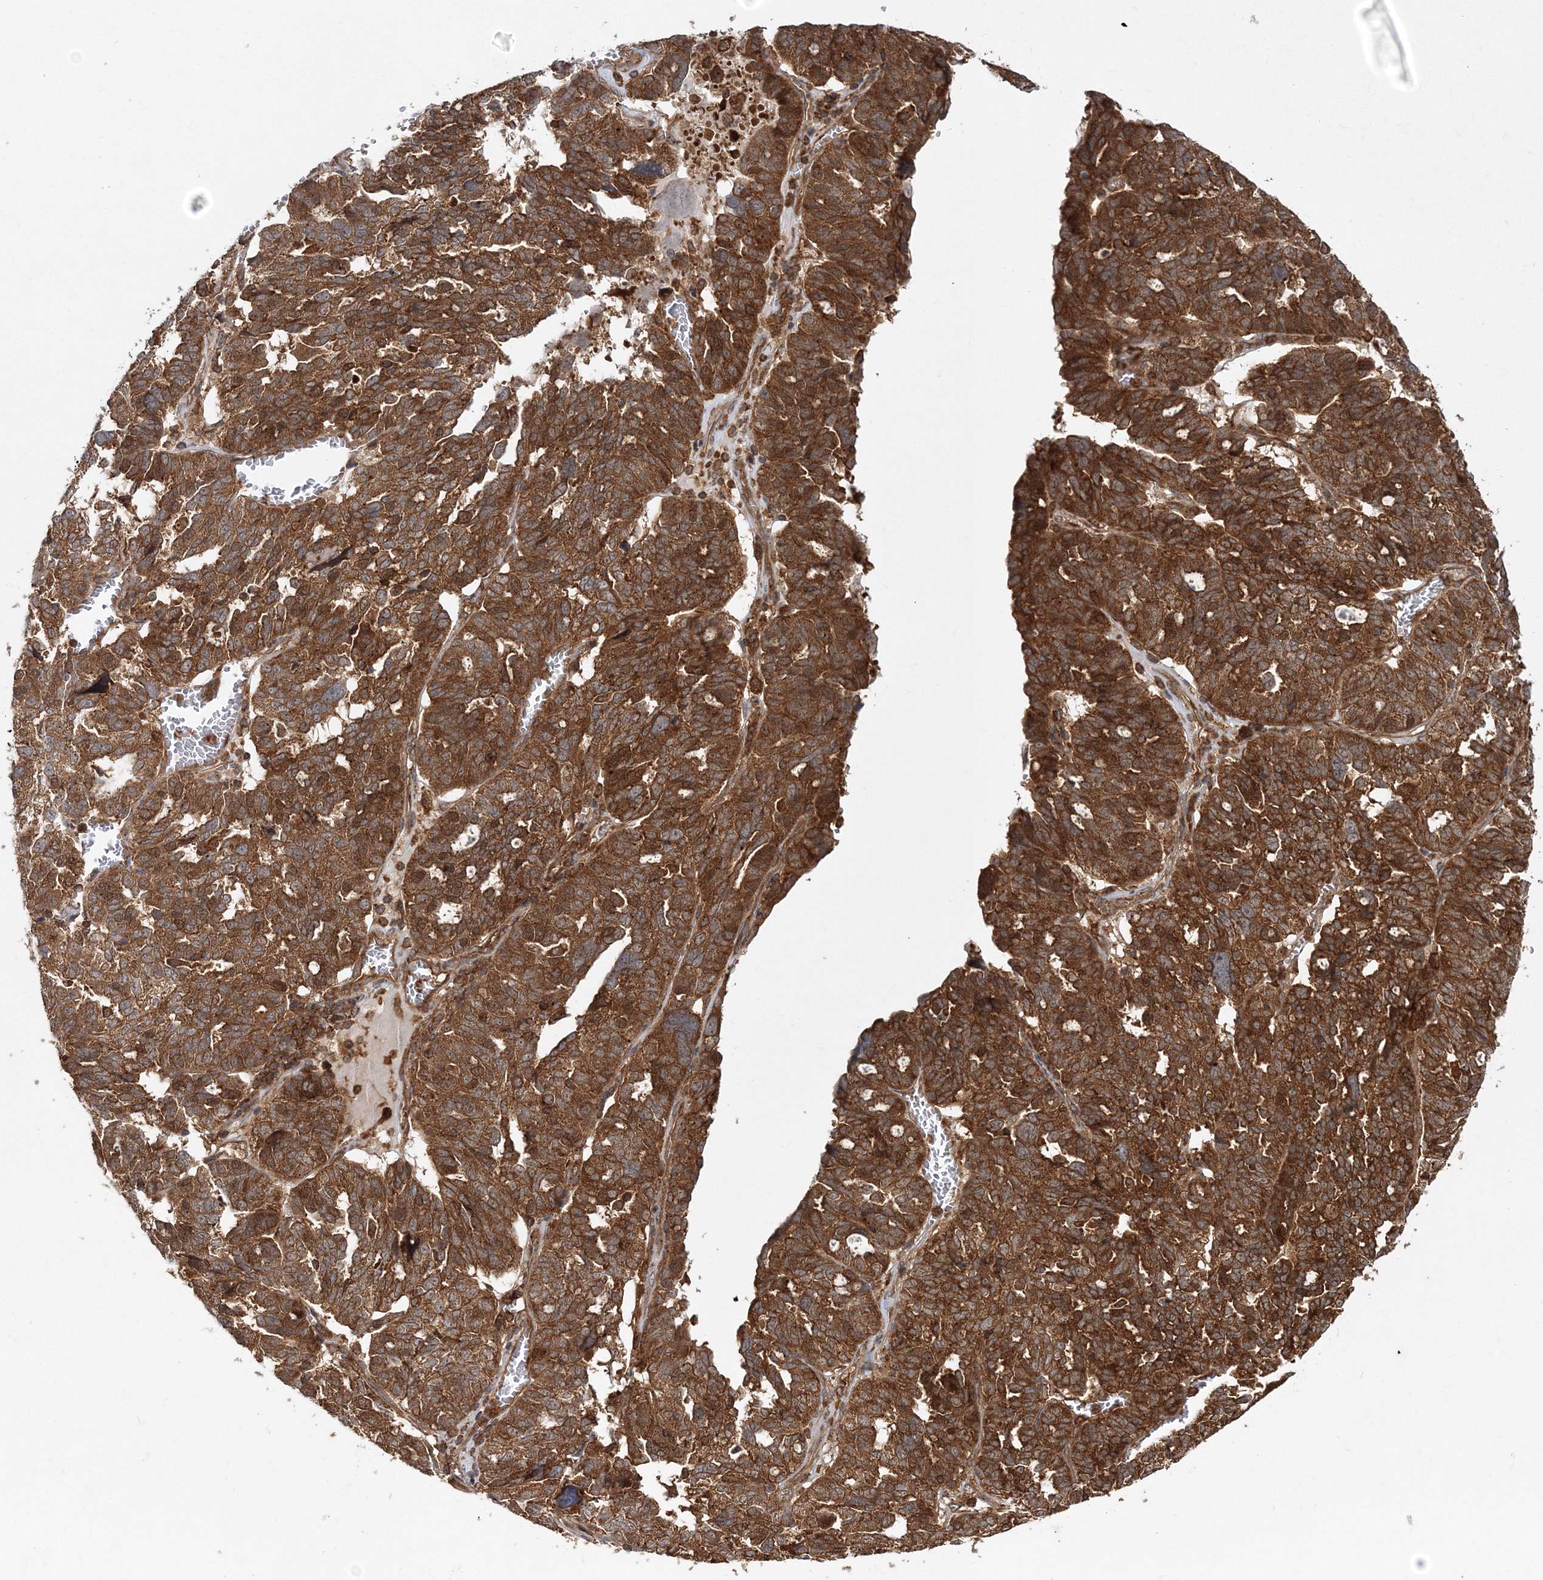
{"staining": {"intensity": "strong", "quantity": ">75%", "location": "cytoplasmic/membranous"}, "tissue": "ovarian cancer", "cell_type": "Tumor cells", "image_type": "cancer", "snomed": [{"axis": "morphology", "description": "Cystadenocarcinoma, serous, NOS"}, {"axis": "topography", "description": "Ovary"}], "caption": "Strong cytoplasmic/membranous staining is appreciated in approximately >75% of tumor cells in ovarian serous cystadenocarcinoma.", "gene": "WDR37", "patient": {"sex": "female", "age": 59}}